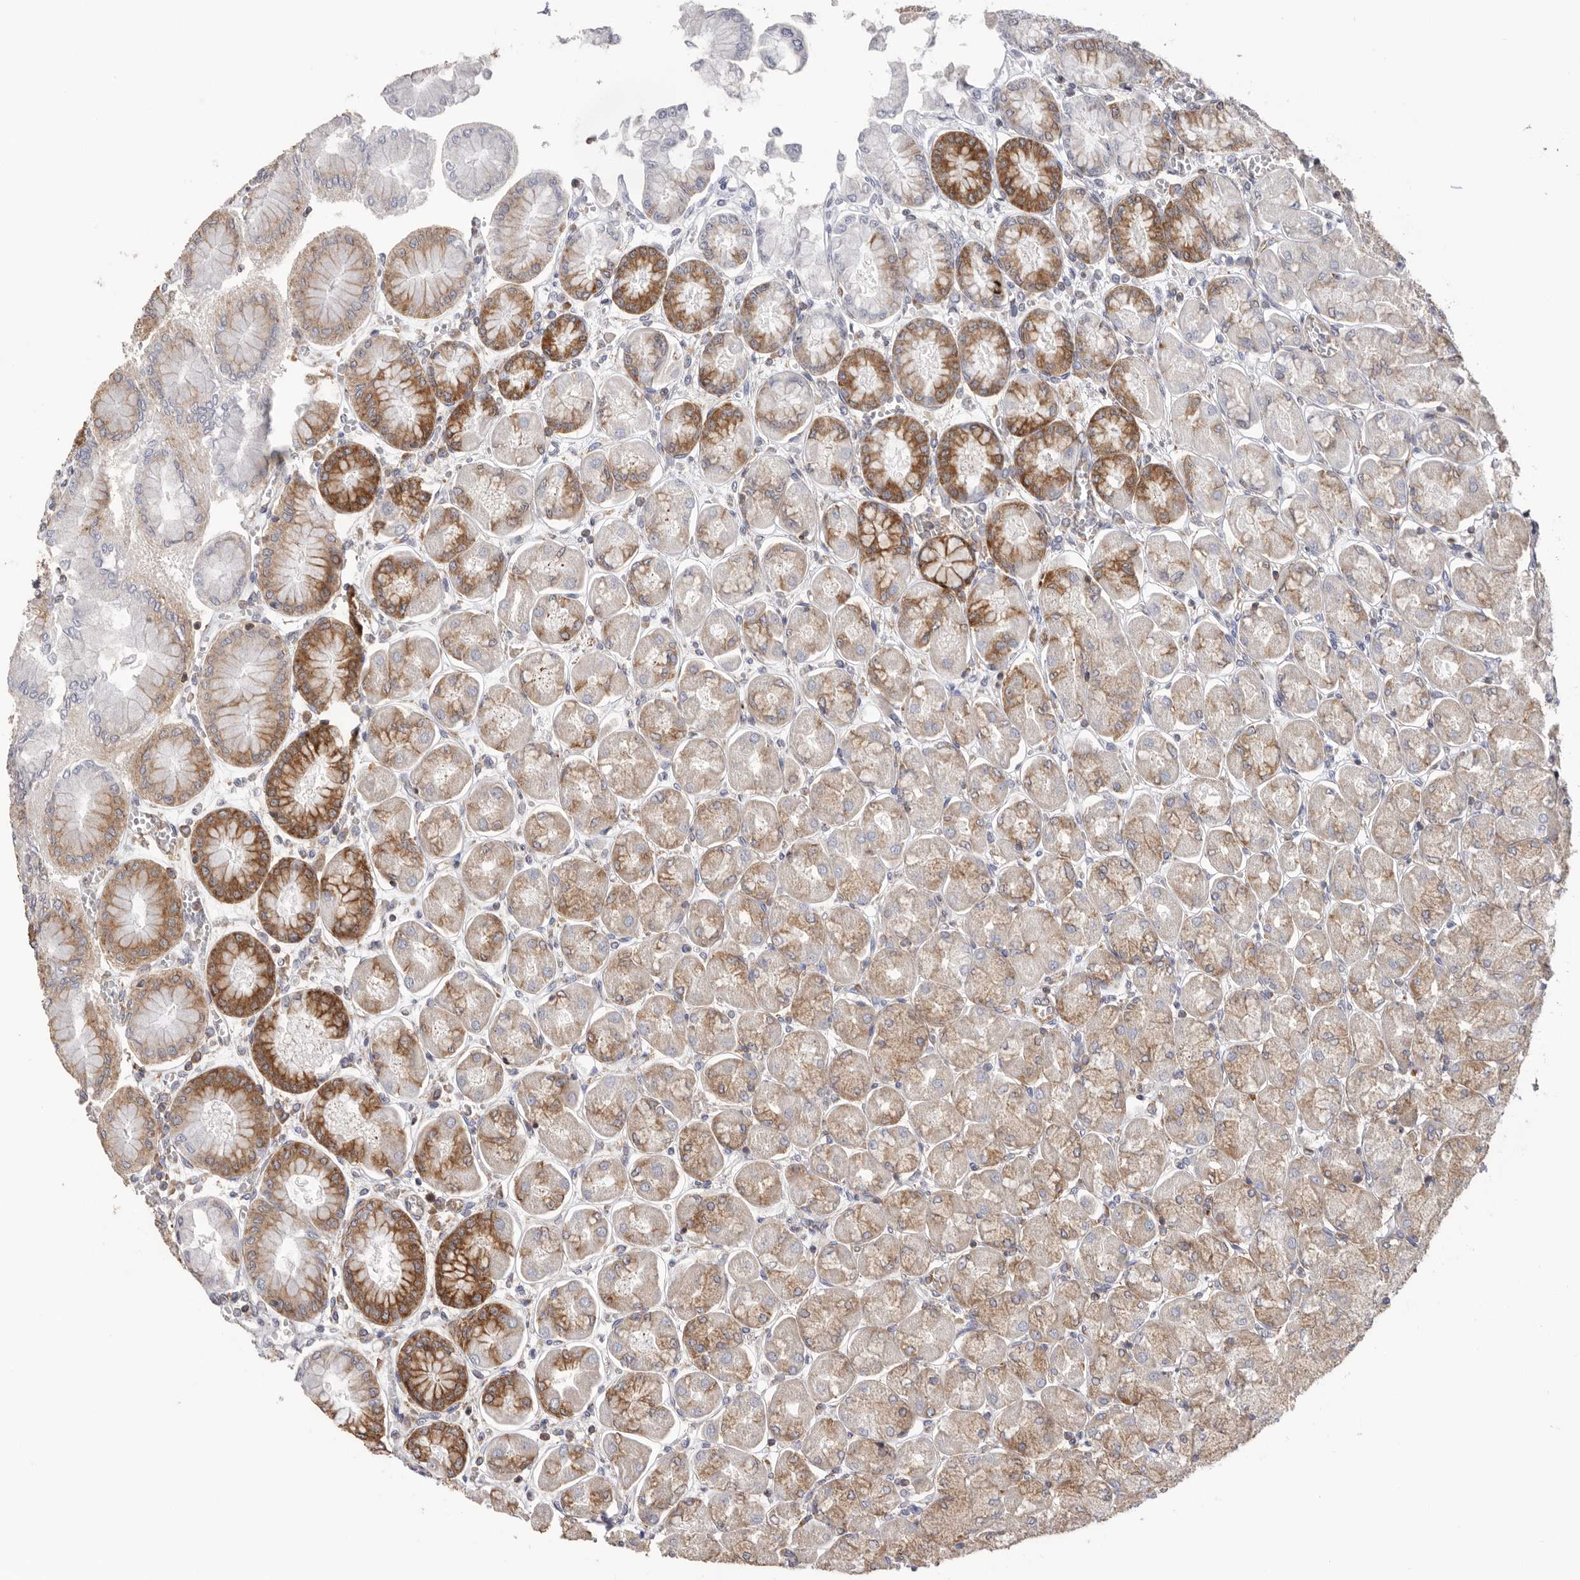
{"staining": {"intensity": "strong", "quantity": ">75%", "location": "cytoplasmic/membranous"}, "tissue": "stomach", "cell_type": "Glandular cells", "image_type": "normal", "snomed": [{"axis": "morphology", "description": "Normal tissue, NOS"}, {"axis": "topography", "description": "Stomach, upper"}], "caption": "DAB (3,3'-diaminobenzidine) immunohistochemical staining of benign human stomach reveals strong cytoplasmic/membranous protein positivity in approximately >75% of glandular cells. Nuclei are stained in blue.", "gene": "SERBP1", "patient": {"sex": "female", "age": 56}}